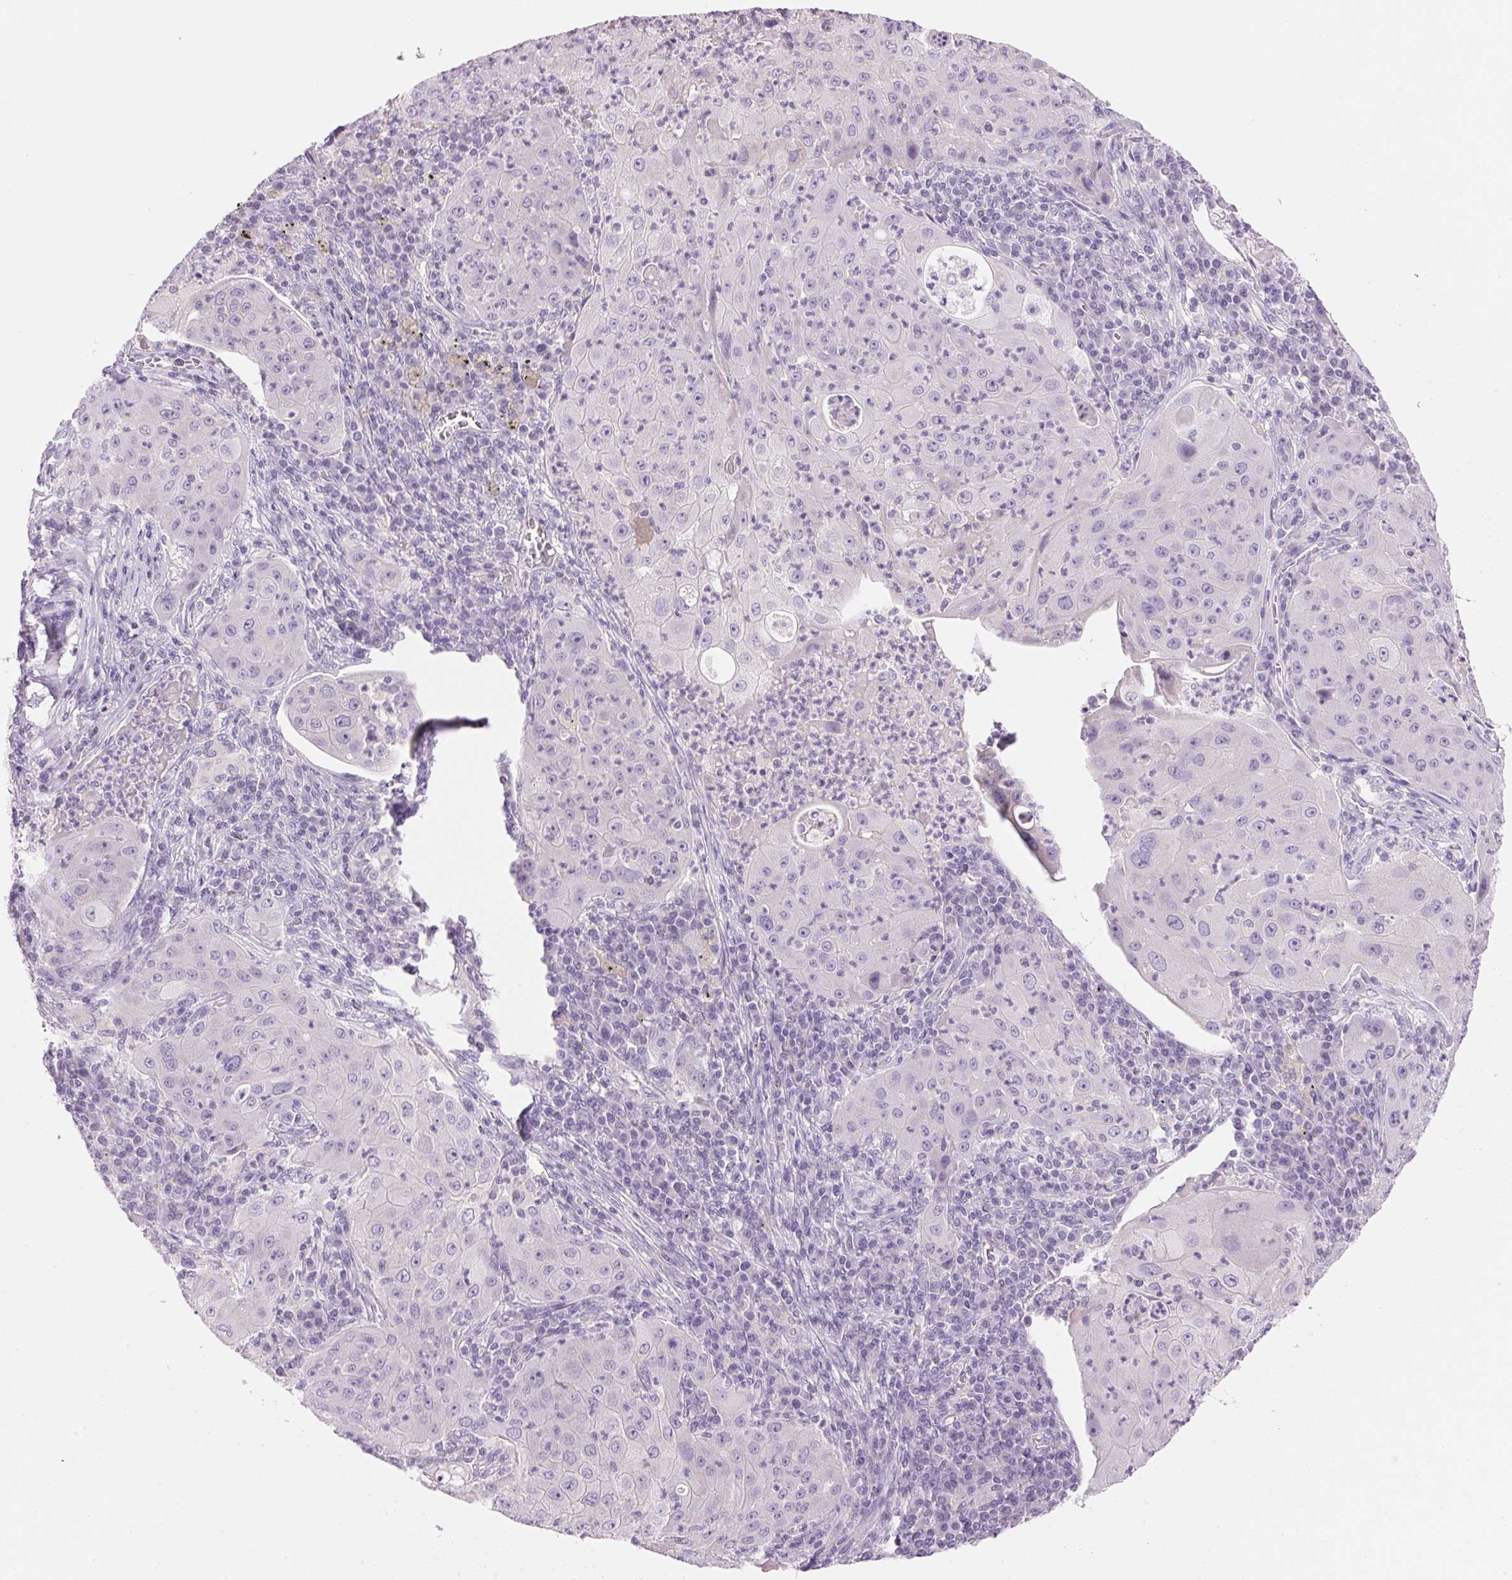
{"staining": {"intensity": "negative", "quantity": "none", "location": "none"}, "tissue": "lung cancer", "cell_type": "Tumor cells", "image_type": "cancer", "snomed": [{"axis": "morphology", "description": "Squamous cell carcinoma, NOS"}, {"axis": "topography", "description": "Lung"}], "caption": "Tumor cells are negative for brown protein staining in lung squamous cell carcinoma. Nuclei are stained in blue.", "gene": "HSD17B2", "patient": {"sex": "female", "age": 59}}